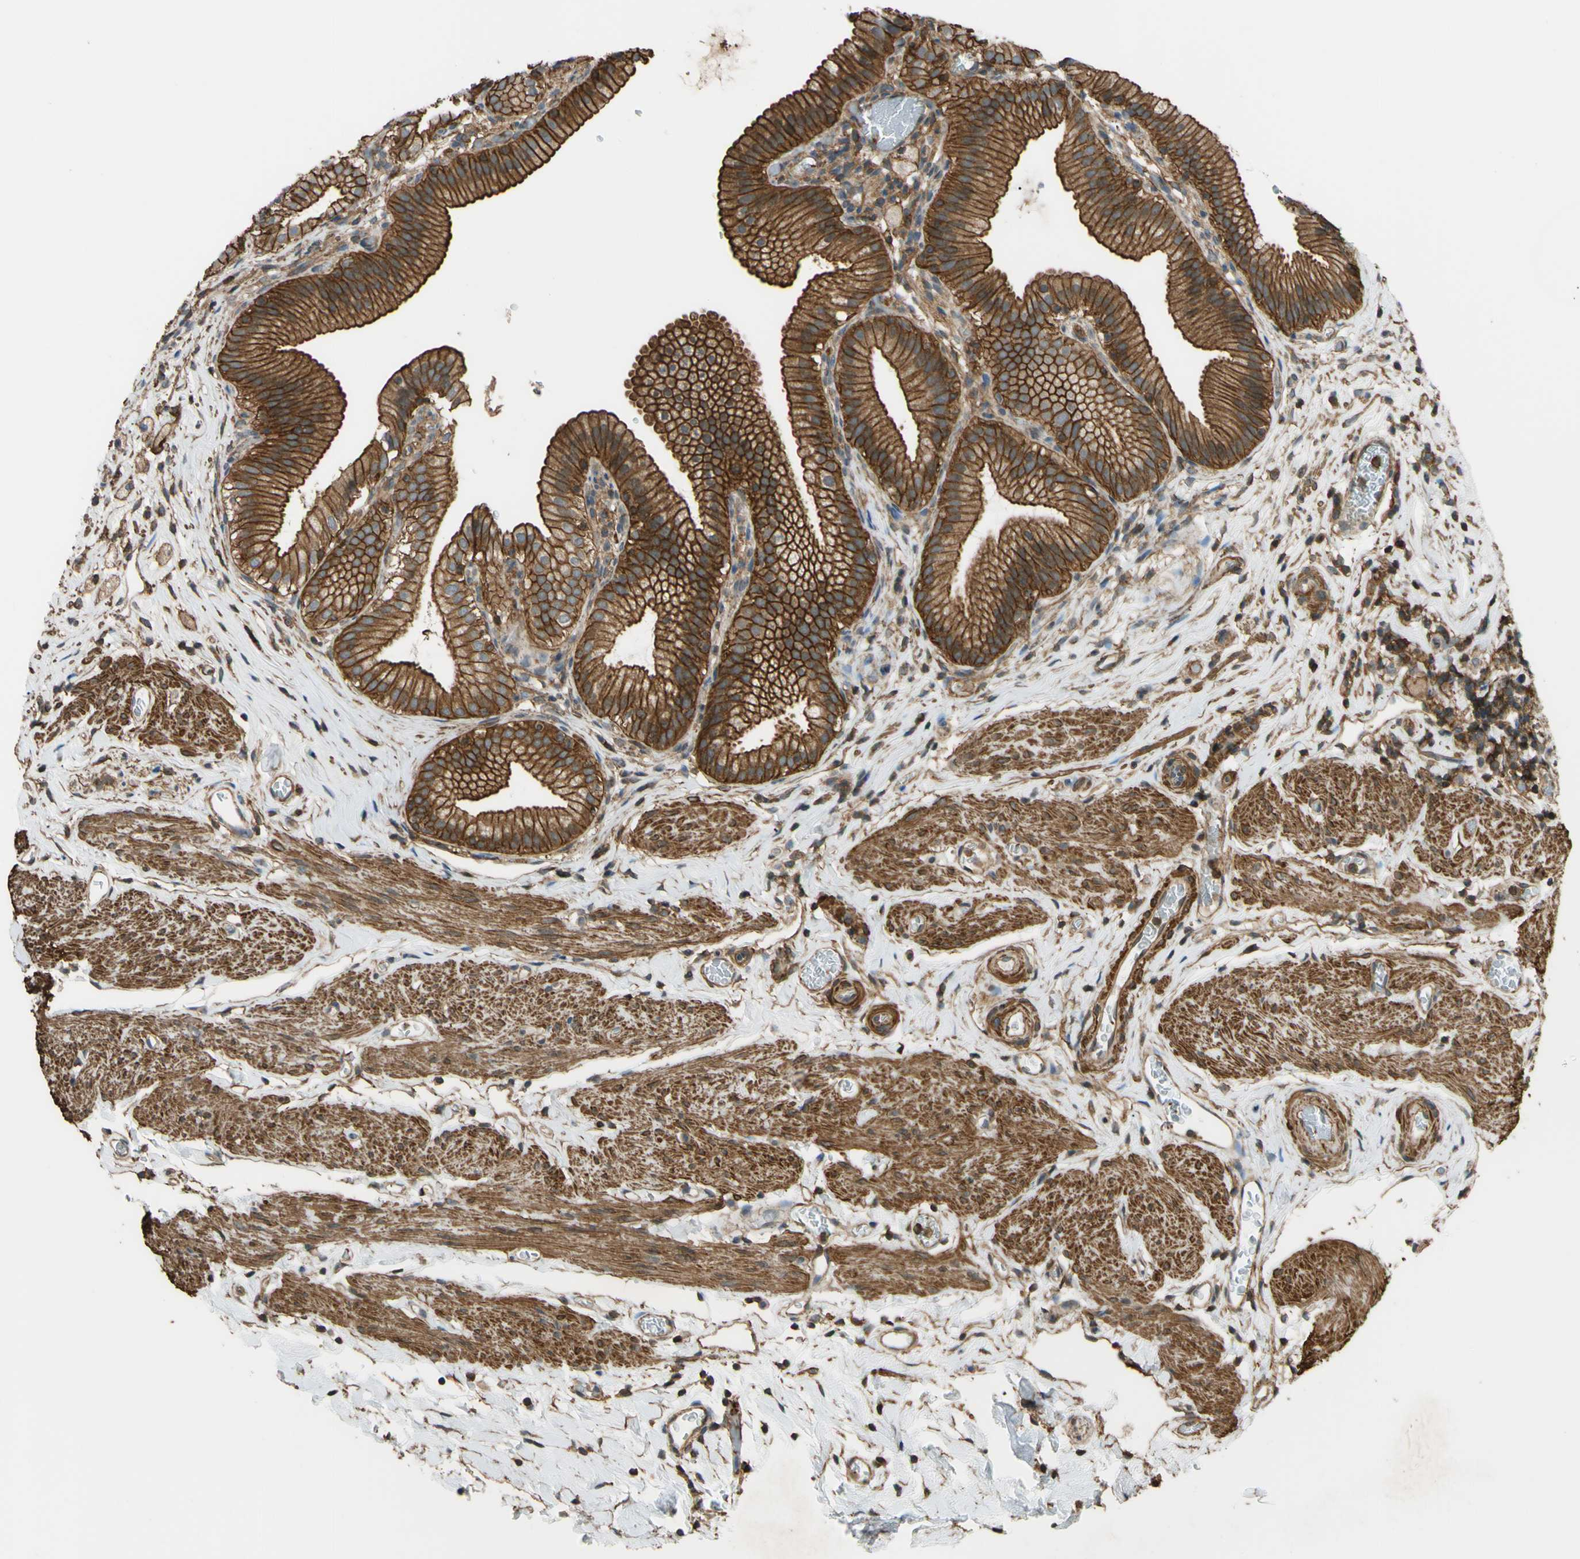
{"staining": {"intensity": "strong", "quantity": ">75%", "location": "cytoplasmic/membranous"}, "tissue": "gallbladder", "cell_type": "Glandular cells", "image_type": "normal", "snomed": [{"axis": "morphology", "description": "Normal tissue, NOS"}, {"axis": "topography", "description": "Gallbladder"}], "caption": "Protein positivity by immunohistochemistry displays strong cytoplasmic/membranous staining in about >75% of glandular cells in benign gallbladder. The staining was performed using DAB, with brown indicating positive protein expression. Nuclei are stained blue with hematoxylin.", "gene": "ADD3", "patient": {"sex": "male", "age": 54}}